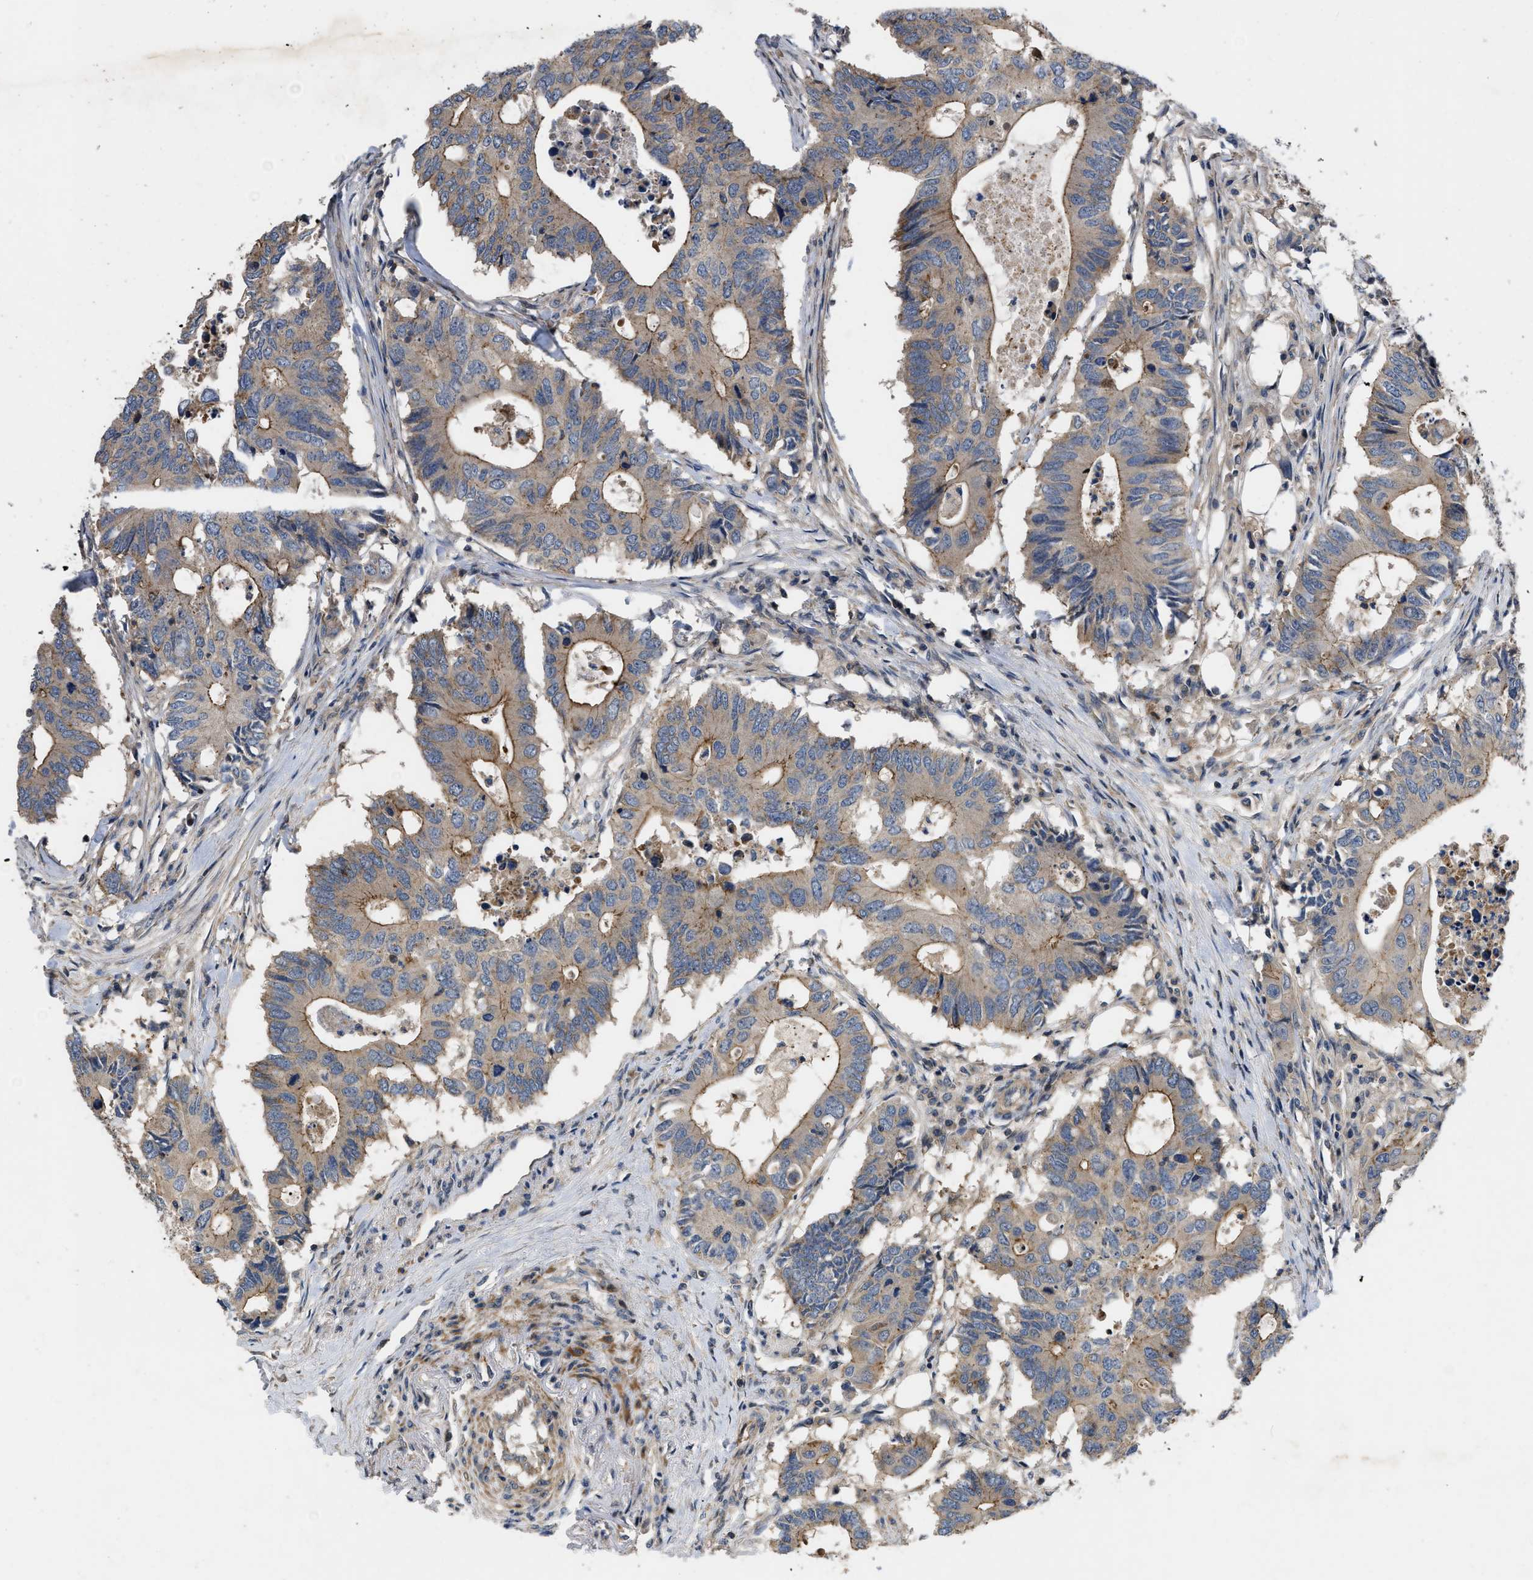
{"staining": {"intensity": "weak", "quantity": ">75%", "location": "cytoplasmic/membranous"}, "tissue": "colorectal cancer", "cell_type": "Tumor cells", "image_type": "cancer", "snomed": [{"axis": "morphology", "description": "Adenocarcinoma, NOS"}, {"axis": "topography", "description": "Colon"}], "caption": "Tumor cells show low levels of weak cytoplasmic/membranous positivity in about >75% of cells in human colorectal cancer (adenocarcinoma). The staining was performed using DAB, with brown indicating positive protein expression. Nuclei are stained blue with hematoxylin.", "gene": "PRDM14", "patient": {"sex": "male", "age": 71}}